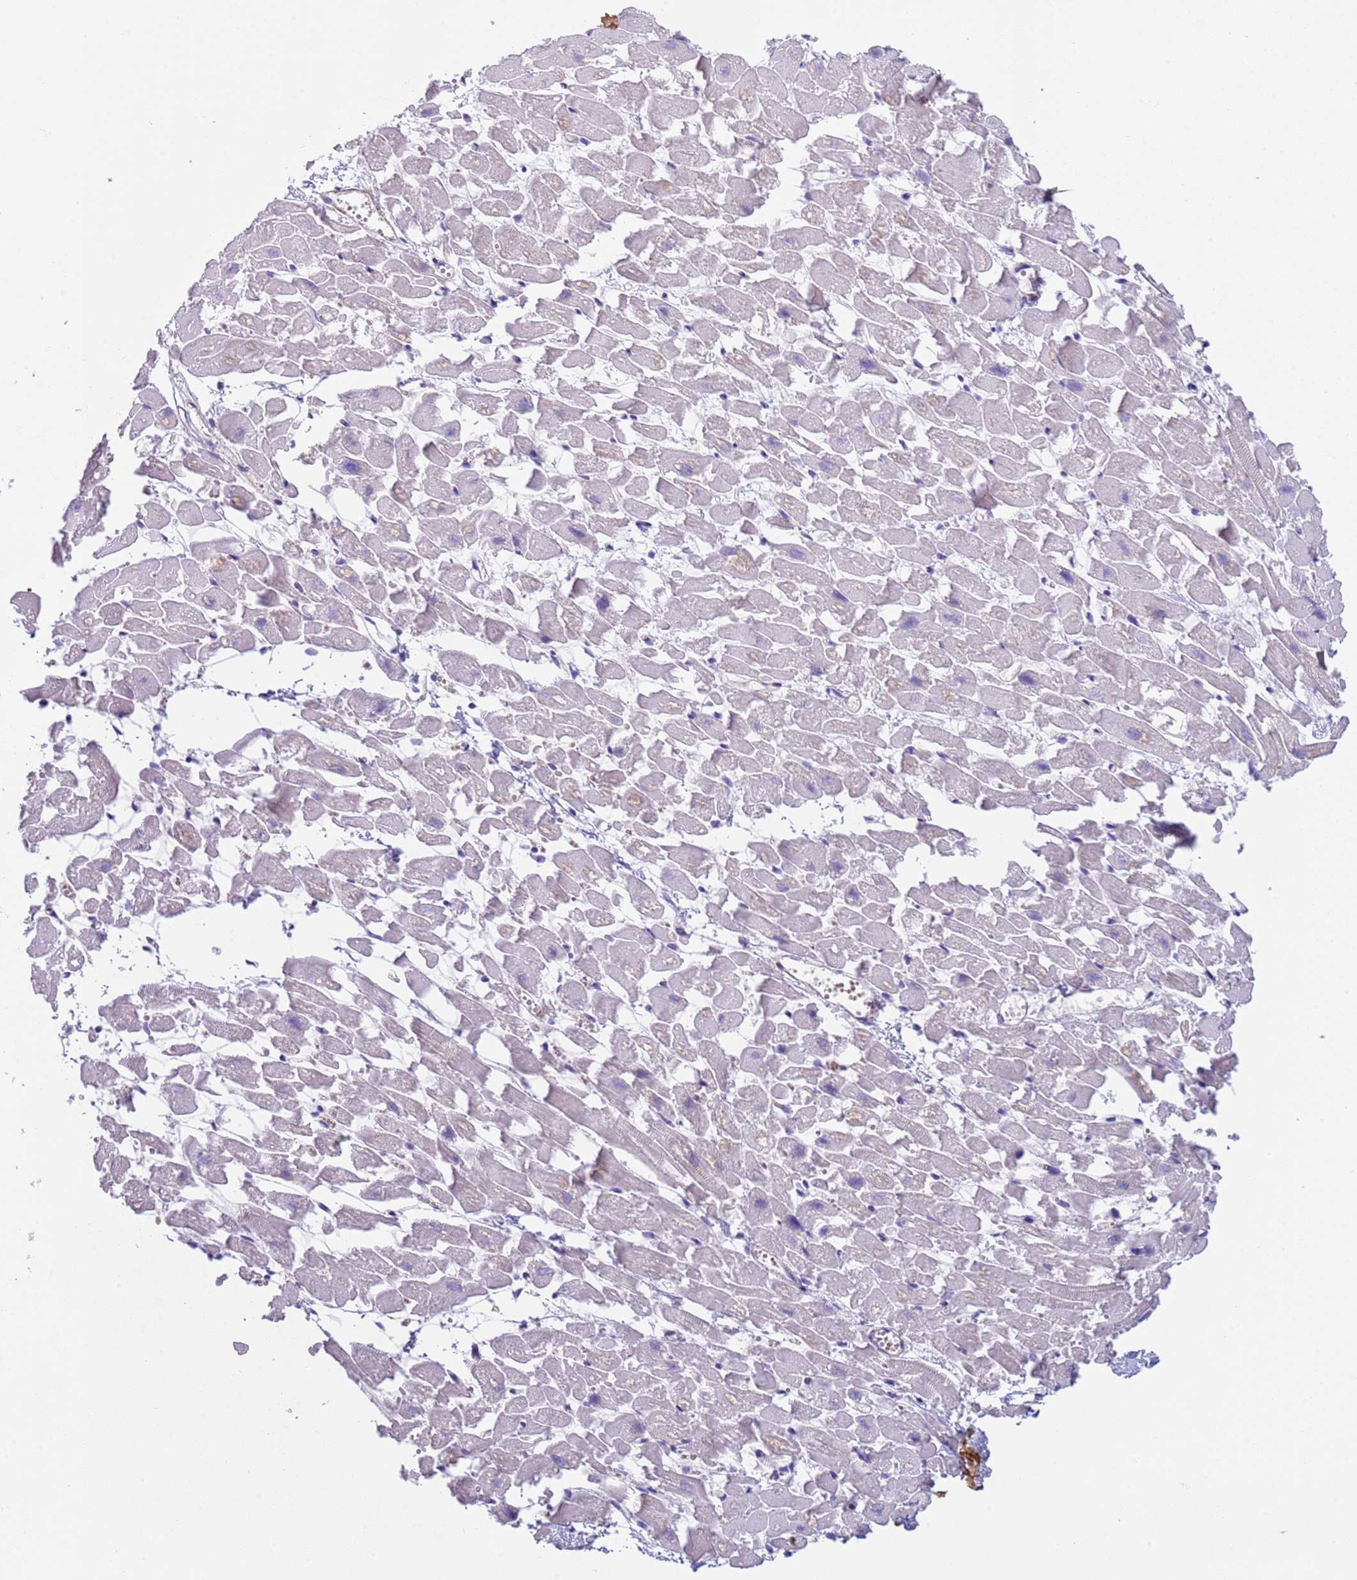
{"staining": {"intensity": "negative", "quantity": "none", "location": "none"}, "tissue": "heart muscle", "cell_type": "Cardiomyocytes", "image_type": "normal", "snomed": [{"axis": "morphology", "description": "Normal tissue, NOS"}, {"axis": "topography", "description": "Heart"}], "caption": "IHC histopathology image of normal heart muscle stained for a protein (brown), which shows no positivity in cardiomyocytes. (Brightfield microscopy of DAB immunohistochemistry (IHC) at high magnification).", "gene": "KBTBD3", "patient": {"sex": "female", "age": 64}}